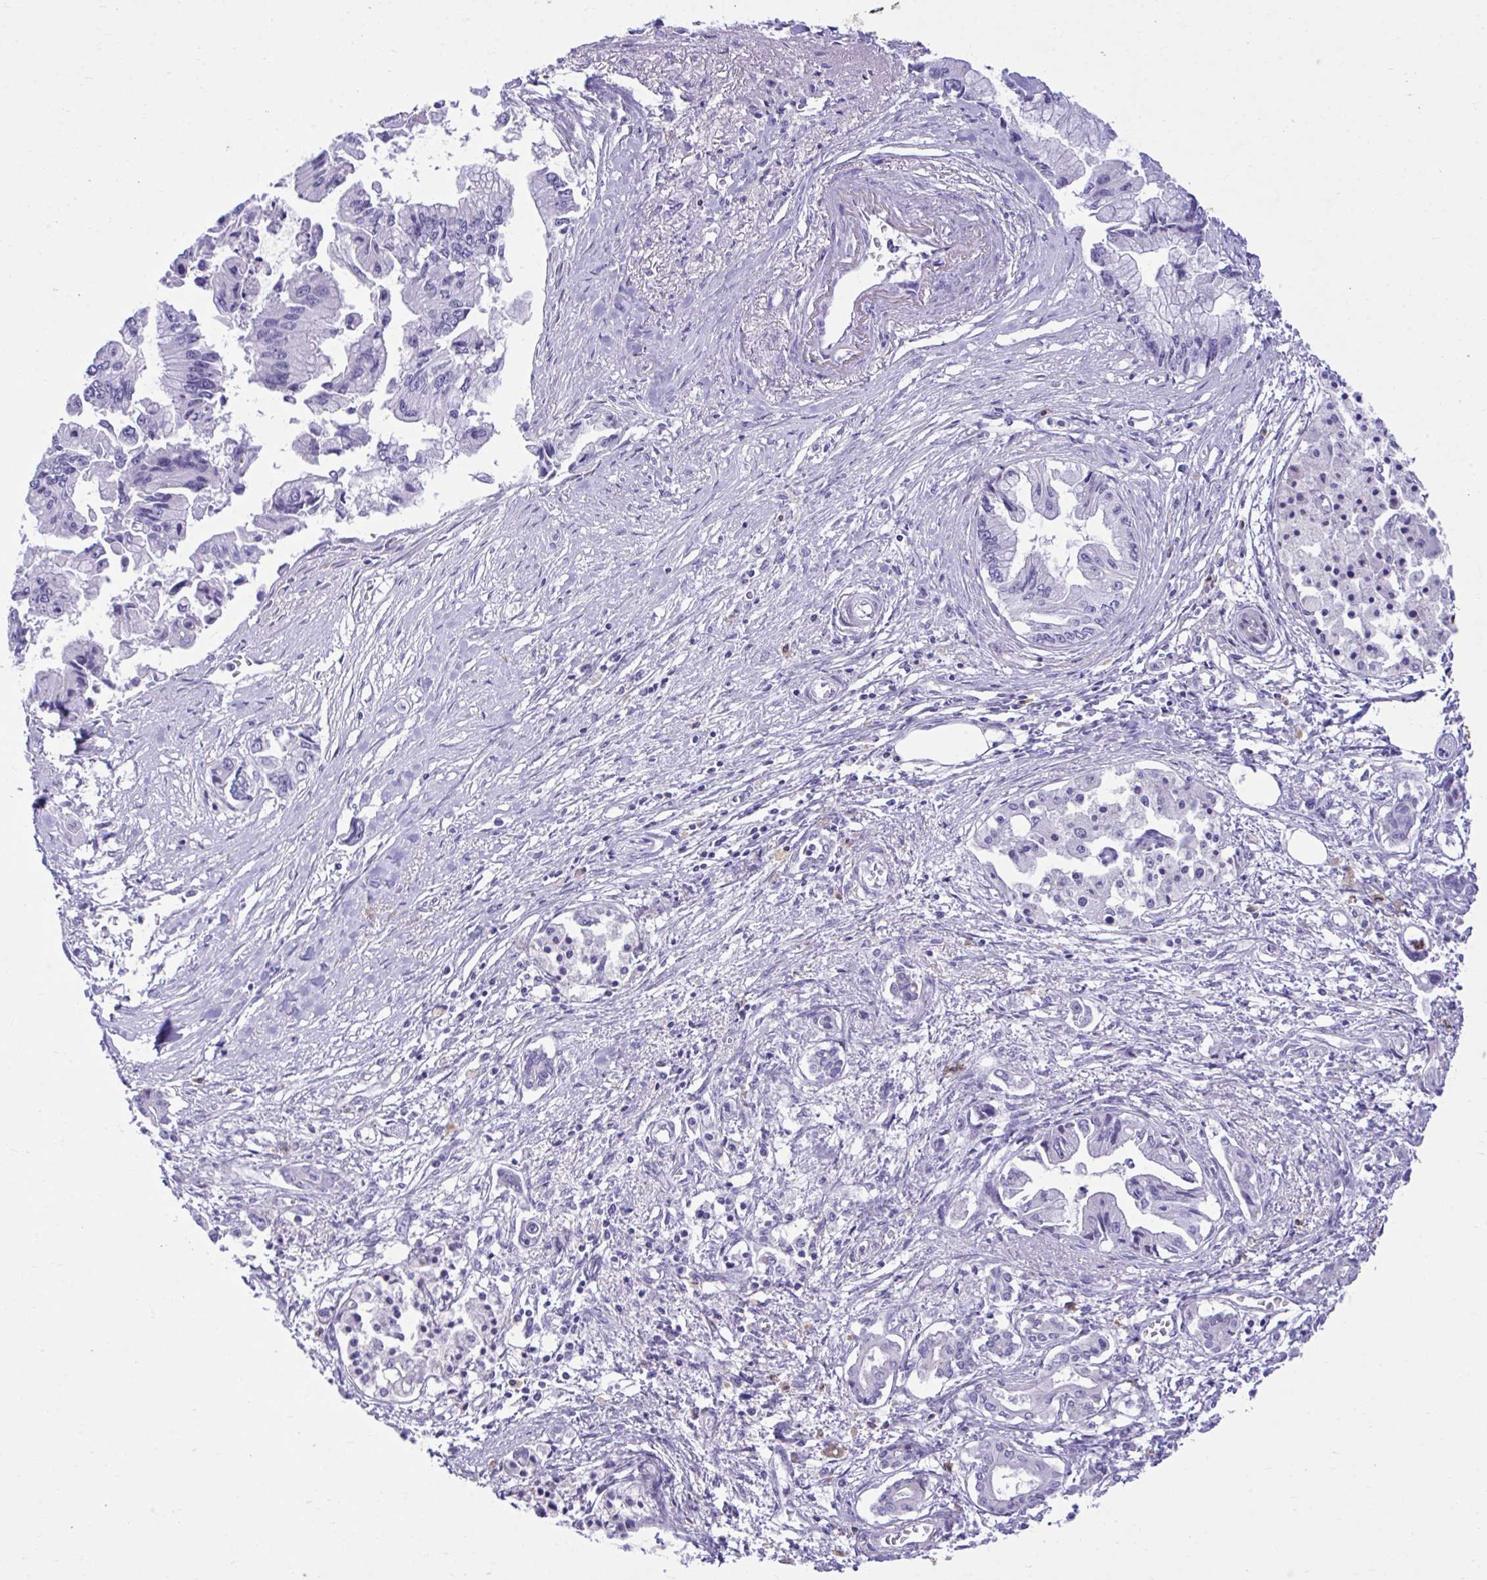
{"staining": {"intensity": "negative", "quantity": "none", "location": "none"}, "tissue": "pancreatic cancer", "cell_type": "Tumor cells", "image_type": "cancer", "snomed": [{"axis": "morphology", "description": "Adenocarcinoma, NOS"}, {"axis": "topography", "description": "Pancreas"}], "caption": "This is an immunohistochemistry photomicrograph of human pancreatic adenocarcinoma. There is no expression in tumor cells.", "gene": "MED9", "patient": {"sex": "male", "age": 84}}